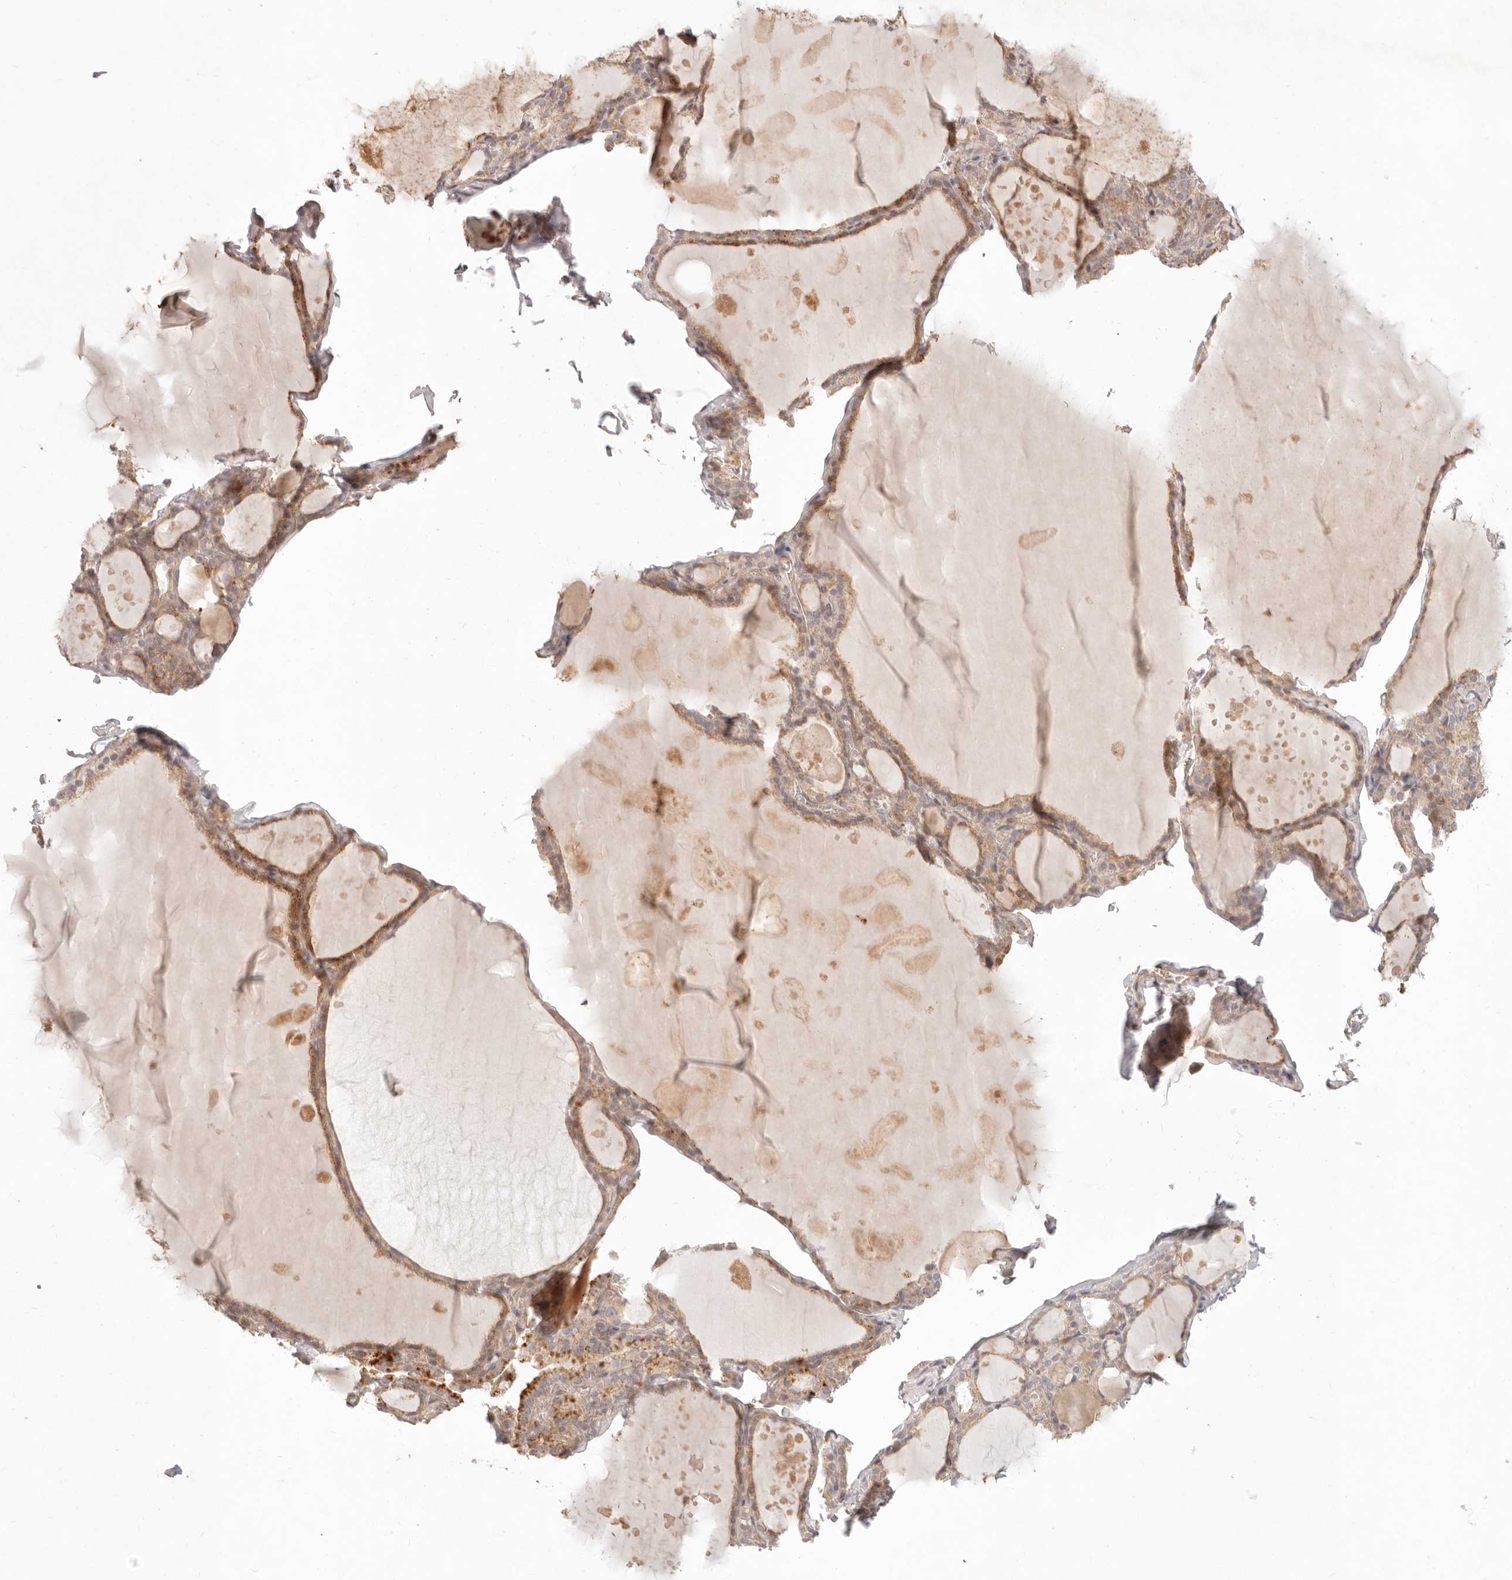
{"staining": {"intensity": "moderate", "quantity": ">75%", "location": "cytoplasmic/membranous"}, "tissue": "thyroid gland", "cell_type": "Glandular cells", "image_type": "normal", "snomed": [{"axis": "morphology", "description": "Normal tissue, NOS"}, {"axis": "topography", "description": "Thyroid gland"}], "caption": "Normal thyroid gland reveals moderate cytoplasmic/membranous staining in about >75% of glandular cells (DAB IHC with brightfield microscopy, high magnification)..", "gene": "PPP1R3B", "patient": {"sex": "male", "age": 56}}